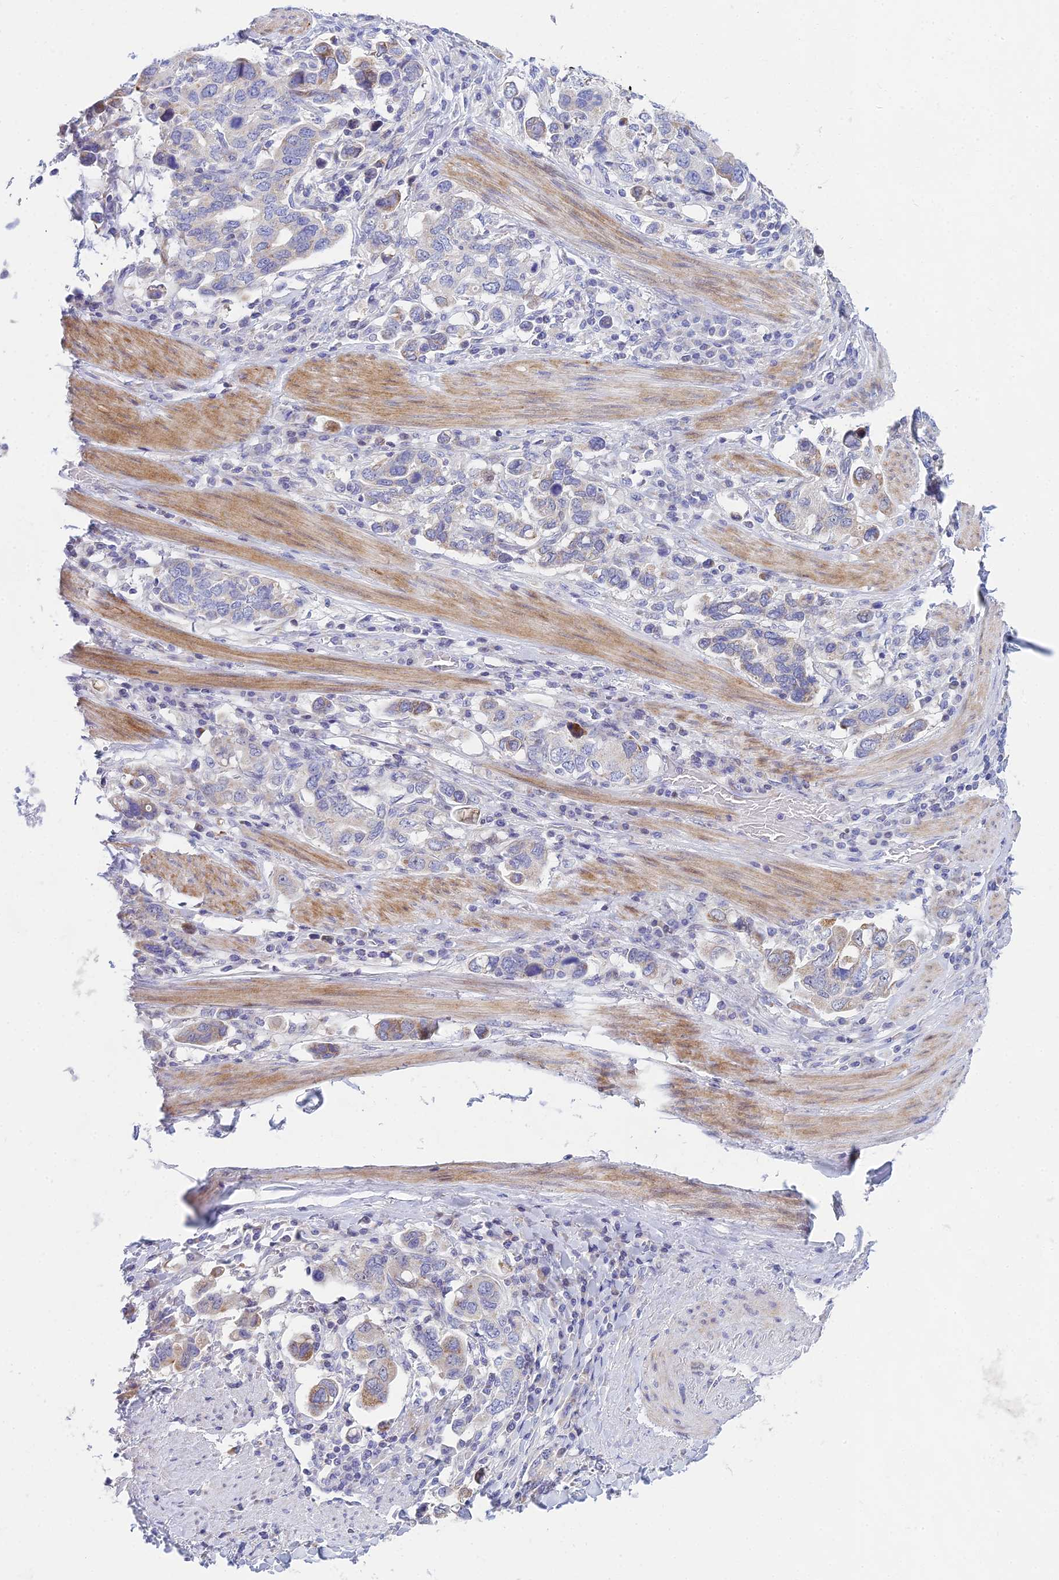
{"staining": {"intensity": "weak", "quantity": "<25%", "location": "cytoplasmic/membranous"}, "tissue": "stomach cancer", "cell_type": "Tumor cells", "image_type": "cancer", "snomed": [{"axis": "morphology", "description": "Adenocarcinoma, NOS"}, {"axis": "topography", "description": "Stomach, upper"}, {"axis": "topography", "description": "Stomach"}], "caption": "Histopathology image shows no protein expression in tumor cells of stomach adenocarcinoma tissue.", "gene": "PRR13", "patient": {"sex": "male", "age": 62}}